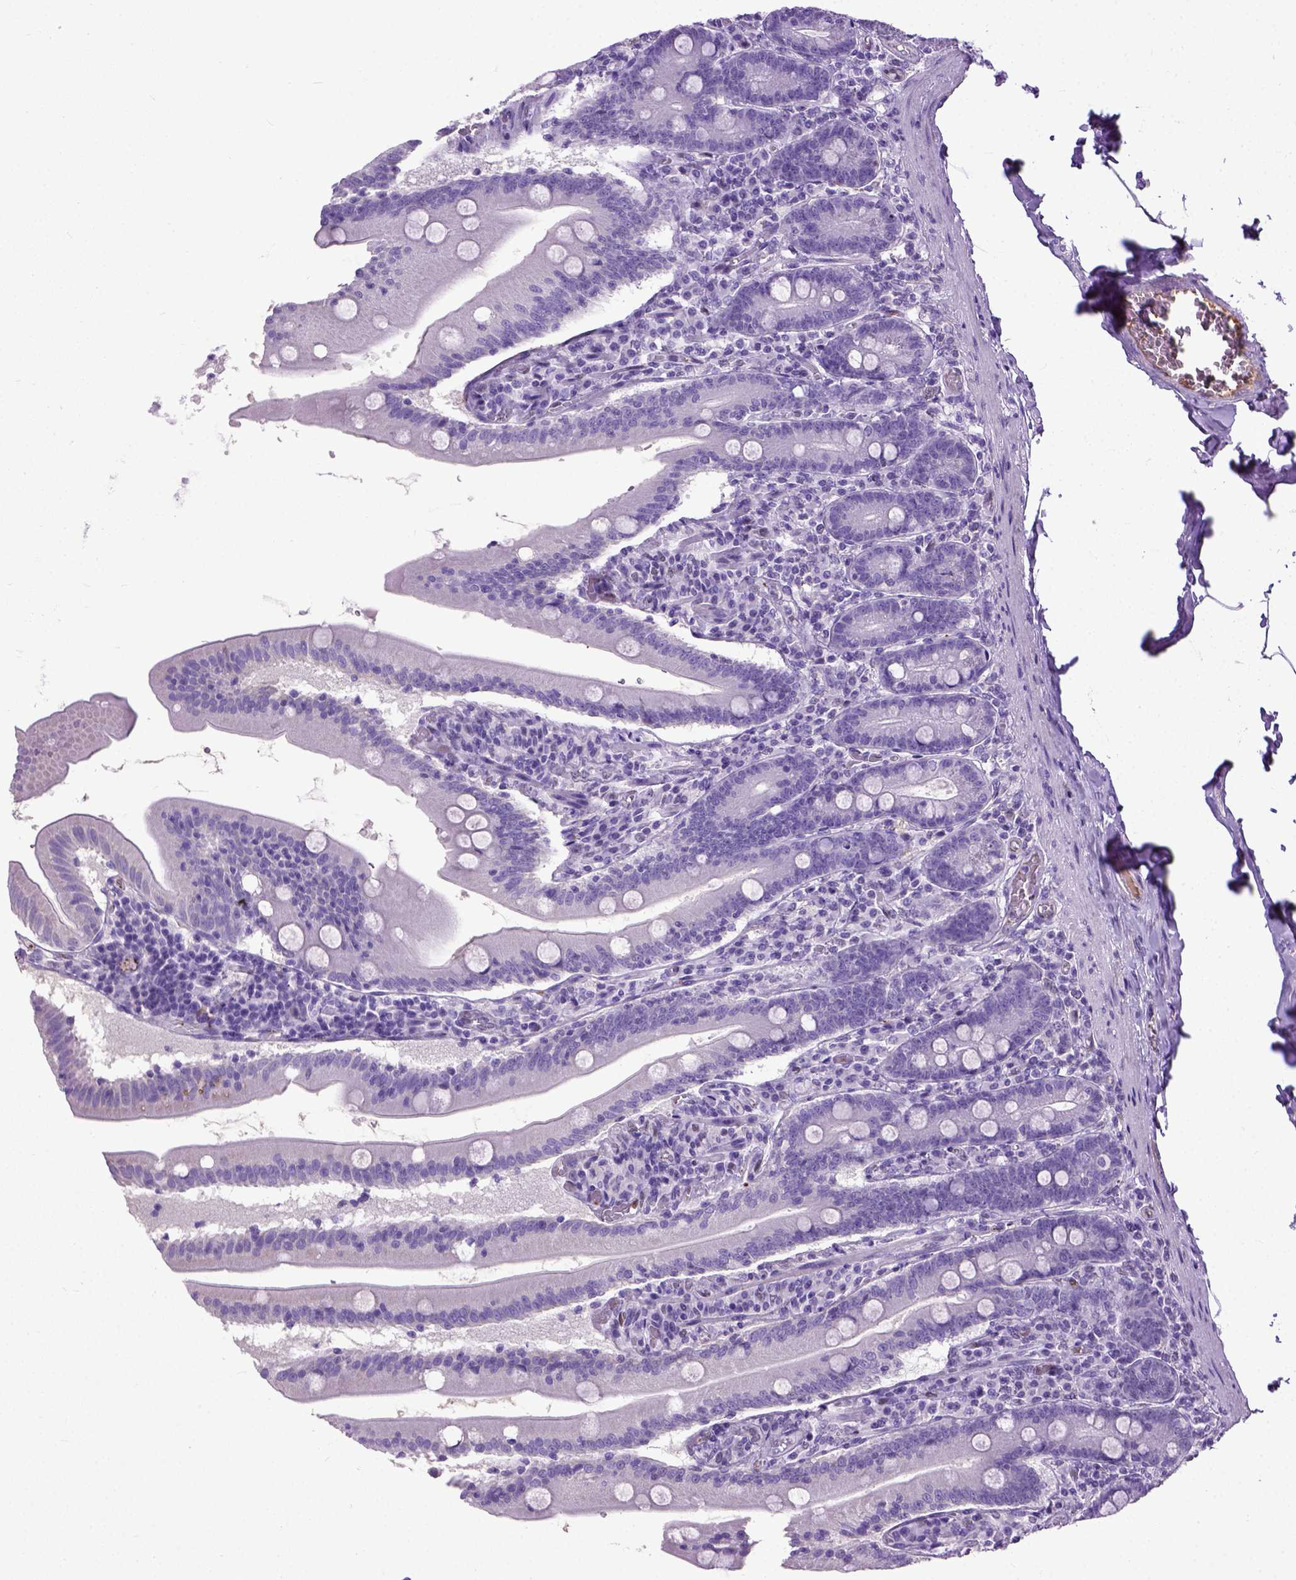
{"staining": {"intensity": "moderate", "quantity": "<25%", "location": "cytoplasmic/membranous"}, "tissue": "small intestine", "cell_type": "Glandular cells", "image_type": "normal", "snomed": [{"axis": "morphology", "description": "Normal tissue, NOS"}, {"axis": "topography", "description": "Small intestine"}], "caption": "DAB (3,3'-diaminobenzidine) immunohistochemical staining of unremarkable human small intestine demonstrates moderate cytoplasmic/membranous protein expression in about <25% of glandular cells.", "gene": "ADAMTS8", "patient": {"sex": "male", "age": 37}}